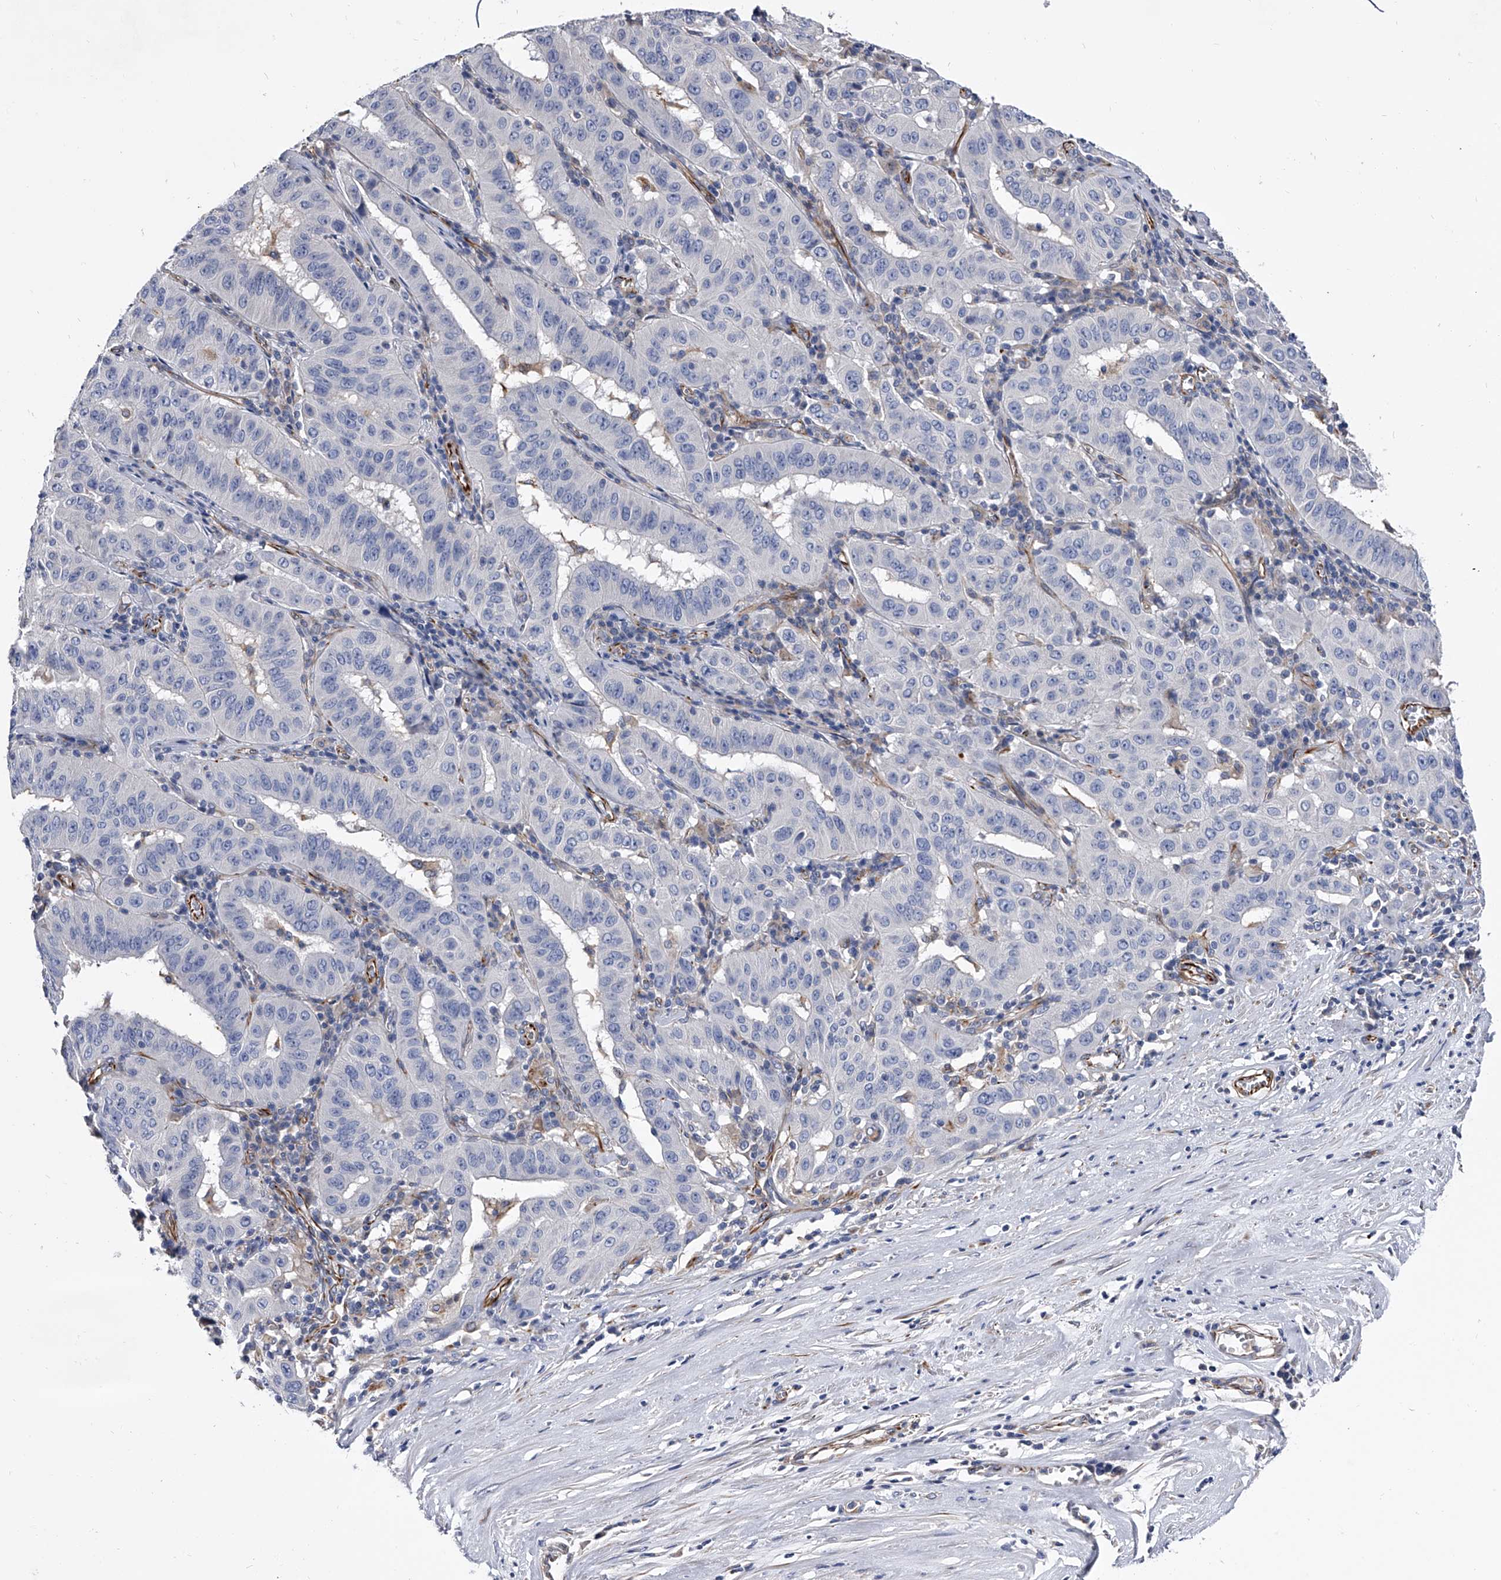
{"staining": {"intensity": "negative", "quantity": "none", "location": "none"}, "tissue": "pancreatic cancer", "cell_type": "Tumor cells", "image_type": "cancer", "snomed": [{"axis": "morphology", "description": "Adenocarcinoma, NOS"}, {"axis": "topography", "description": "Pancreas"}], "caption": "The IHC histopathology image has no significant expression in tumor cells of pancreatic adenocarcinoma tissue. (DAB IHC visualized using brightfield microscopy, high magnification).", "gene": "EFCAB7", "patient": {"sex": "male", "age": 63}}